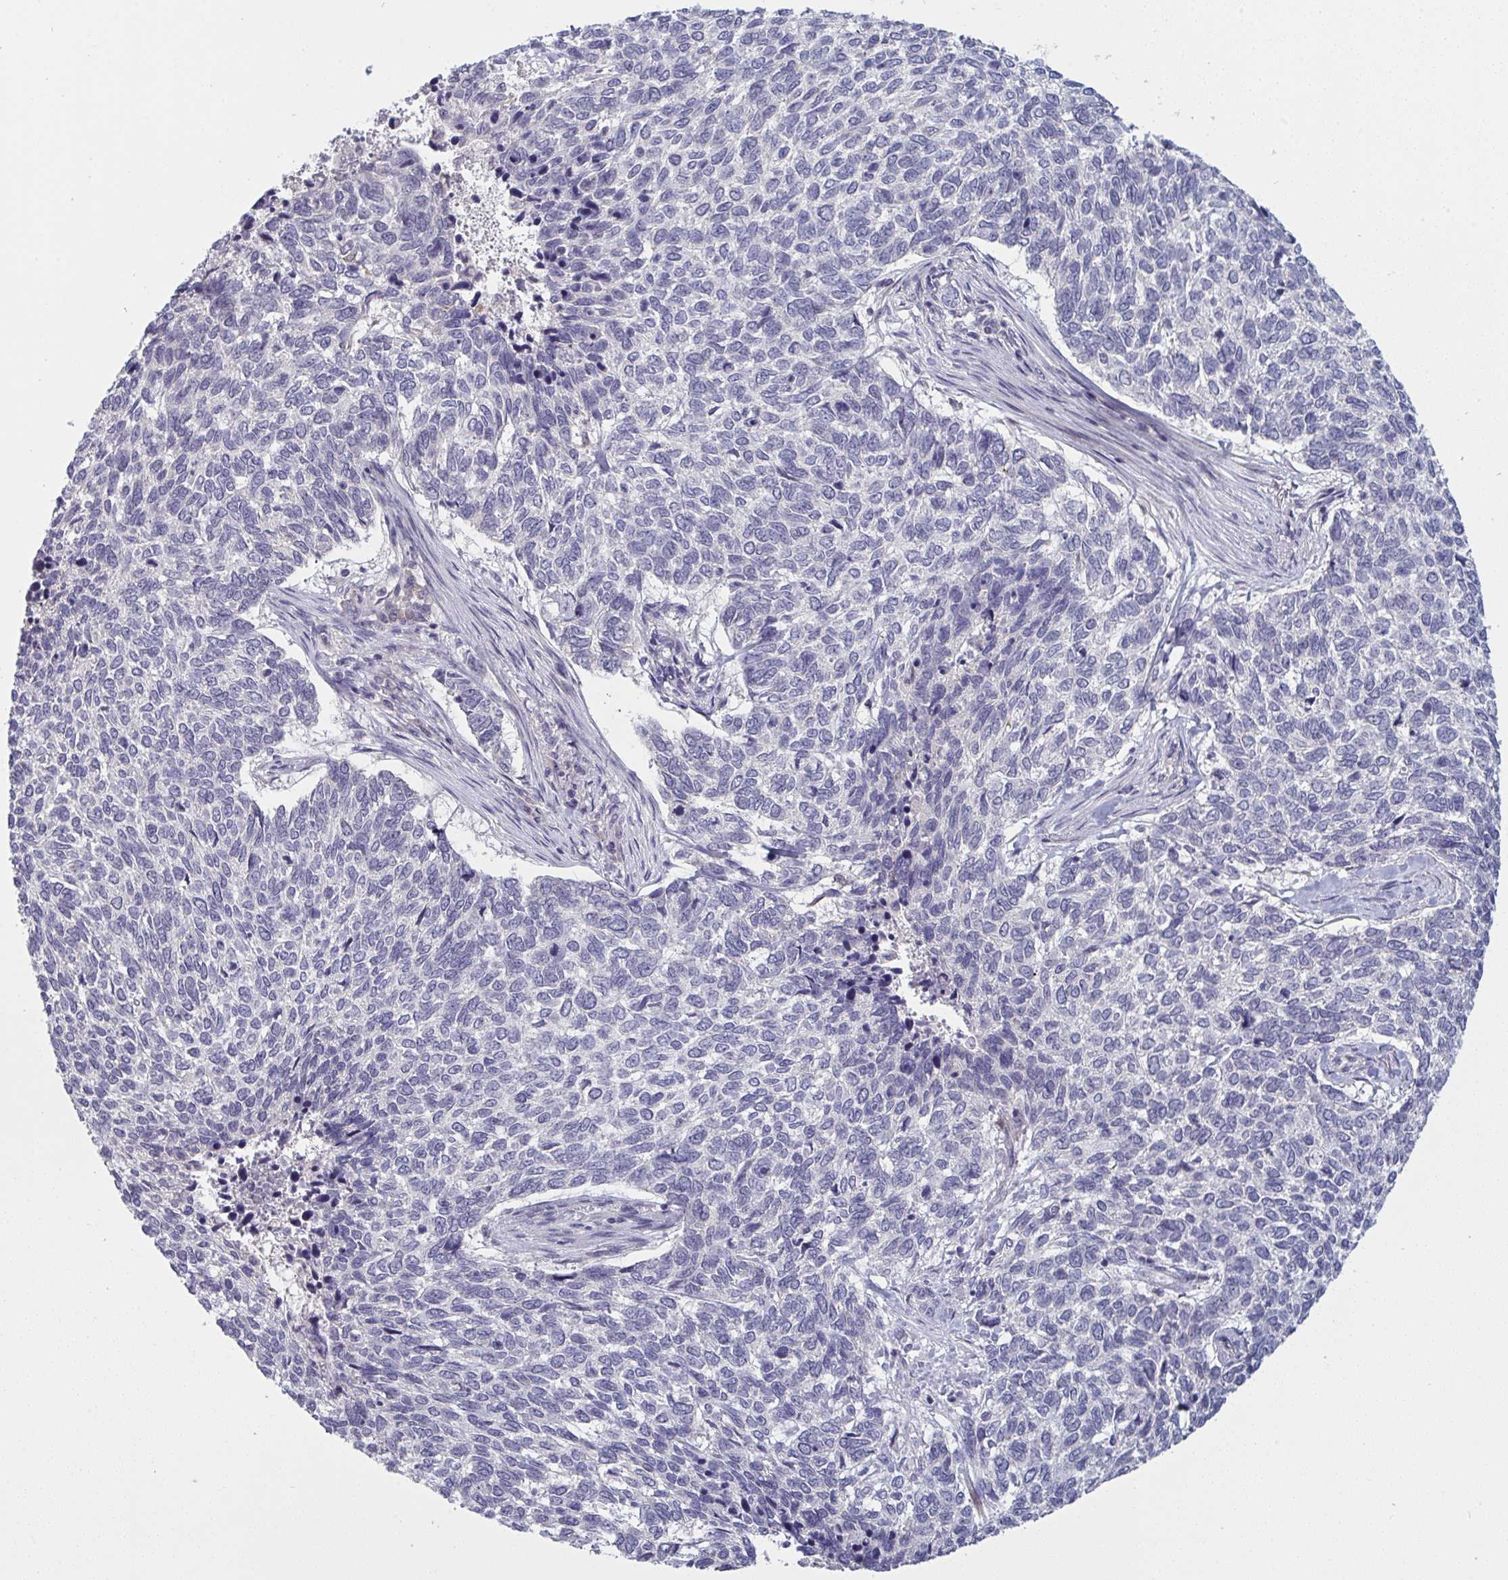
{"staining": {"intensity": "negative", "quantity": "none", "location": "none"}, "tissue": "skin cancer", "cell_type": "Tumor cells", "image_type": "cancer", "snomed": [{"axis": "morphology", "description": "Basal cell carcinoma"}, {"axis": "topography", "description": "Skin"}], "caption": "A photomicrograph of human skin basal cell carcinoma is negative for staining in tumor cells.", "gene": "ZNF784", "patient": {"sex": "female", "age": 65}}